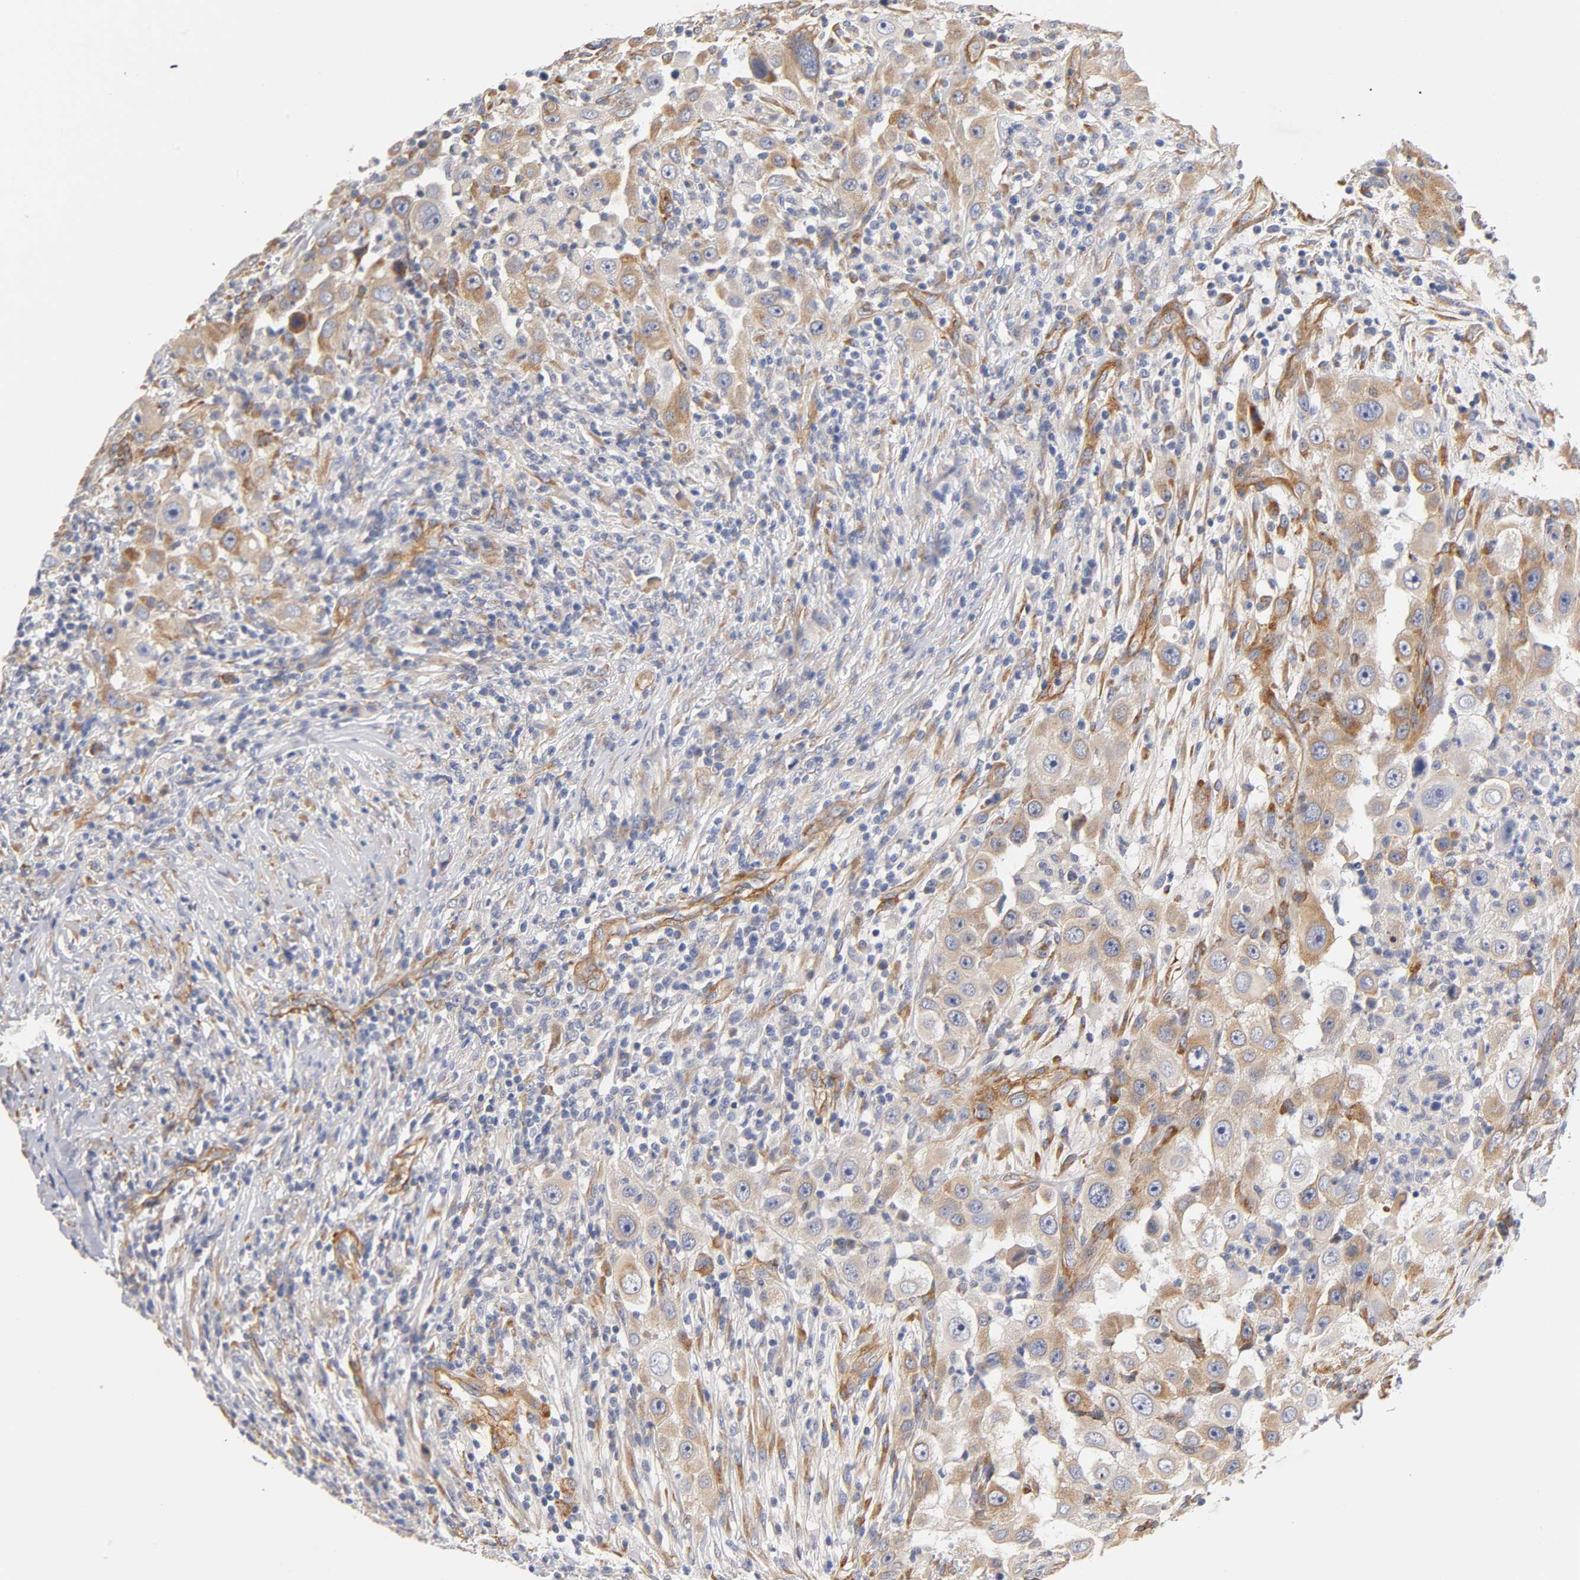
{"staining": {"intensity": "moderate", "quantity": ">75%", "location": "cytoplasmic/membranous"}, "tissue": "head and neck cancer", "cell_type": "Tumor cells", "image_type": "cancer", "snomed": [{"axis": "morphology", "description": "Carcinoma, NOS"}, {"axis": "topography", "description": "Head-Neck"}], "caption": "Head and neck carcinoma stained for a protein (brown) reveals moderate cytoplasmic/membranous positive staining in approximately >75% of tumor cells.", "gene": "LAMB1", "patient": {"sex": "male", "age": 87}}